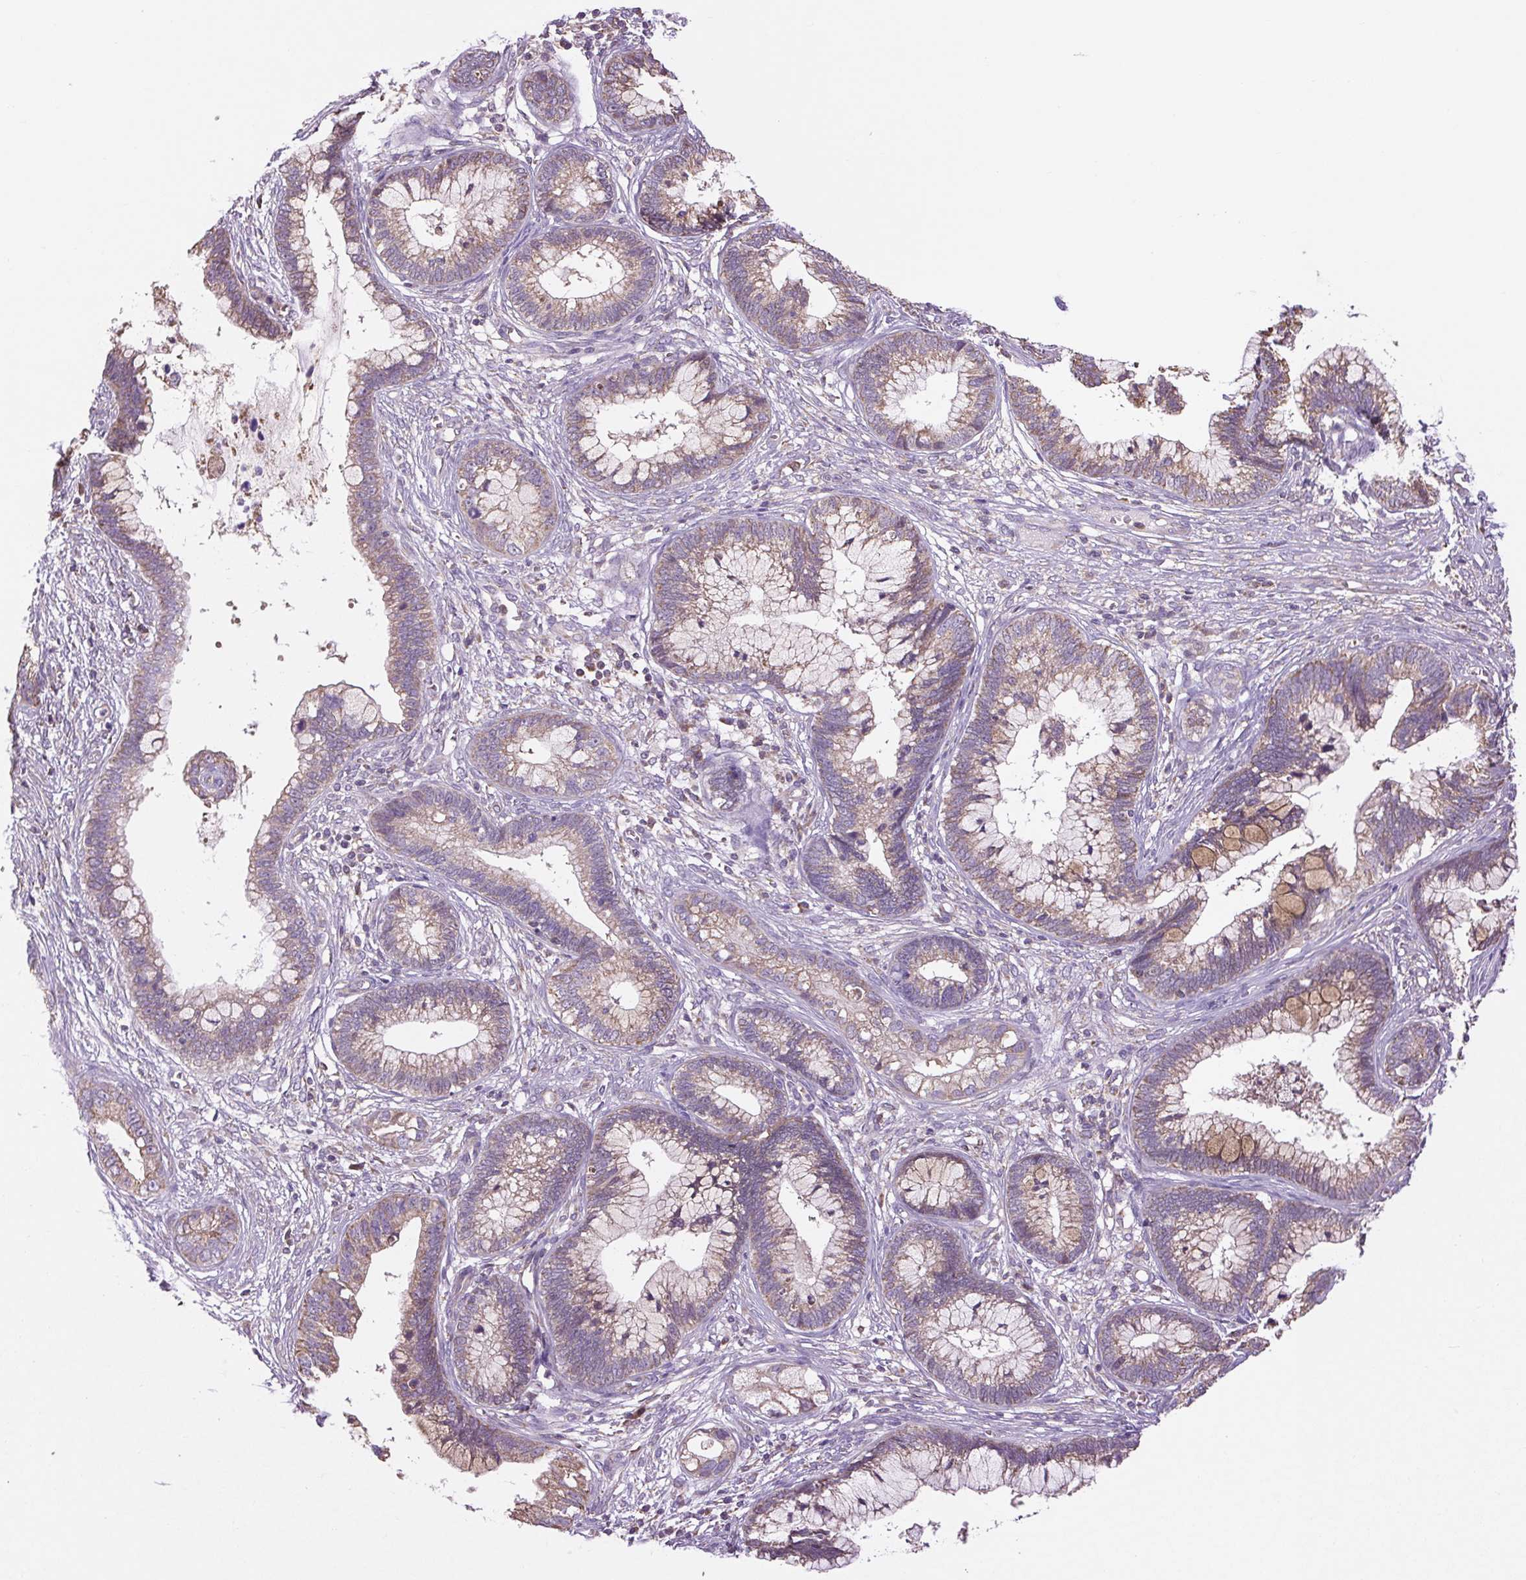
{"staining": {"intensity": "weak", "quantity": ">75%", "location": "cytoplasmic/membranous"}, "tissue": "cervical cancer", "cell_type": "Tumor cells", "image_type": "cancer", "snomed": [{"axis": "morphology", "description": "Adenocarcinoma, NOS"}, {"axis": "topography", "description": "Cervix"}], "caption": "Adenocarcinoma (cervical) stained with a brown dye reveals weak cytoplasmic/membranous positive staining in approximately >75% of tumor cells.", "gene": "PLCG1", "patient": {"sex": "female", "age": 44}}